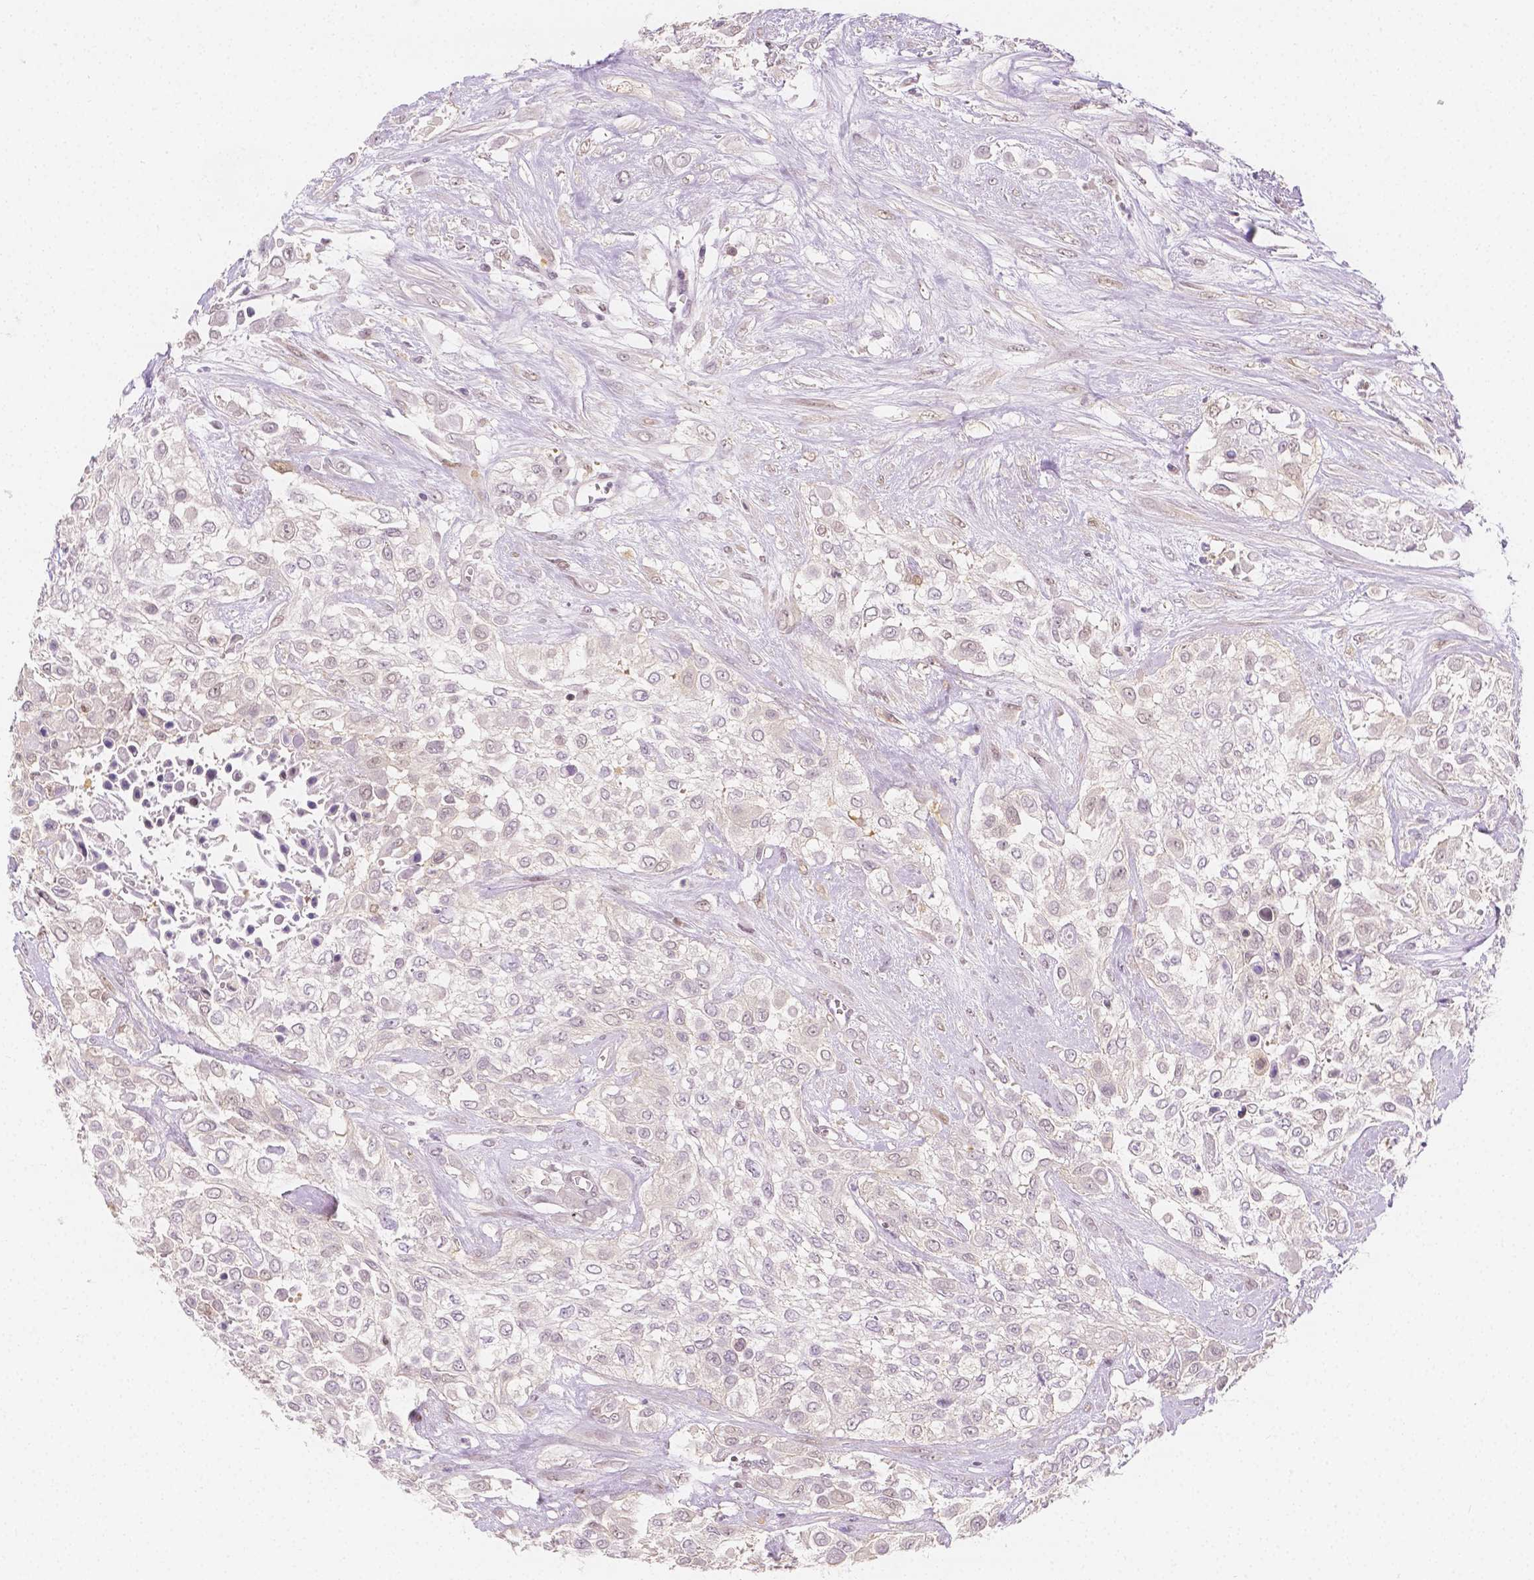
{"staining": {"intensity": "negative", "quantity": "none", "location": "none"}, "tissue": "urothelial cancer", "cell_type": "Tumor cells", "image_type": "cancer", "snomed": [{"axis": "morphology", "description": "Urothelial carcinoma, High grade"}, {"axis": "topography", "description": "Urinary bladder"}], "caption": "An image of human urothelial cancer is negative for staining in tumor cells.", "gene": "SGTB", "patient": {"sex": "male", "age": 57}}